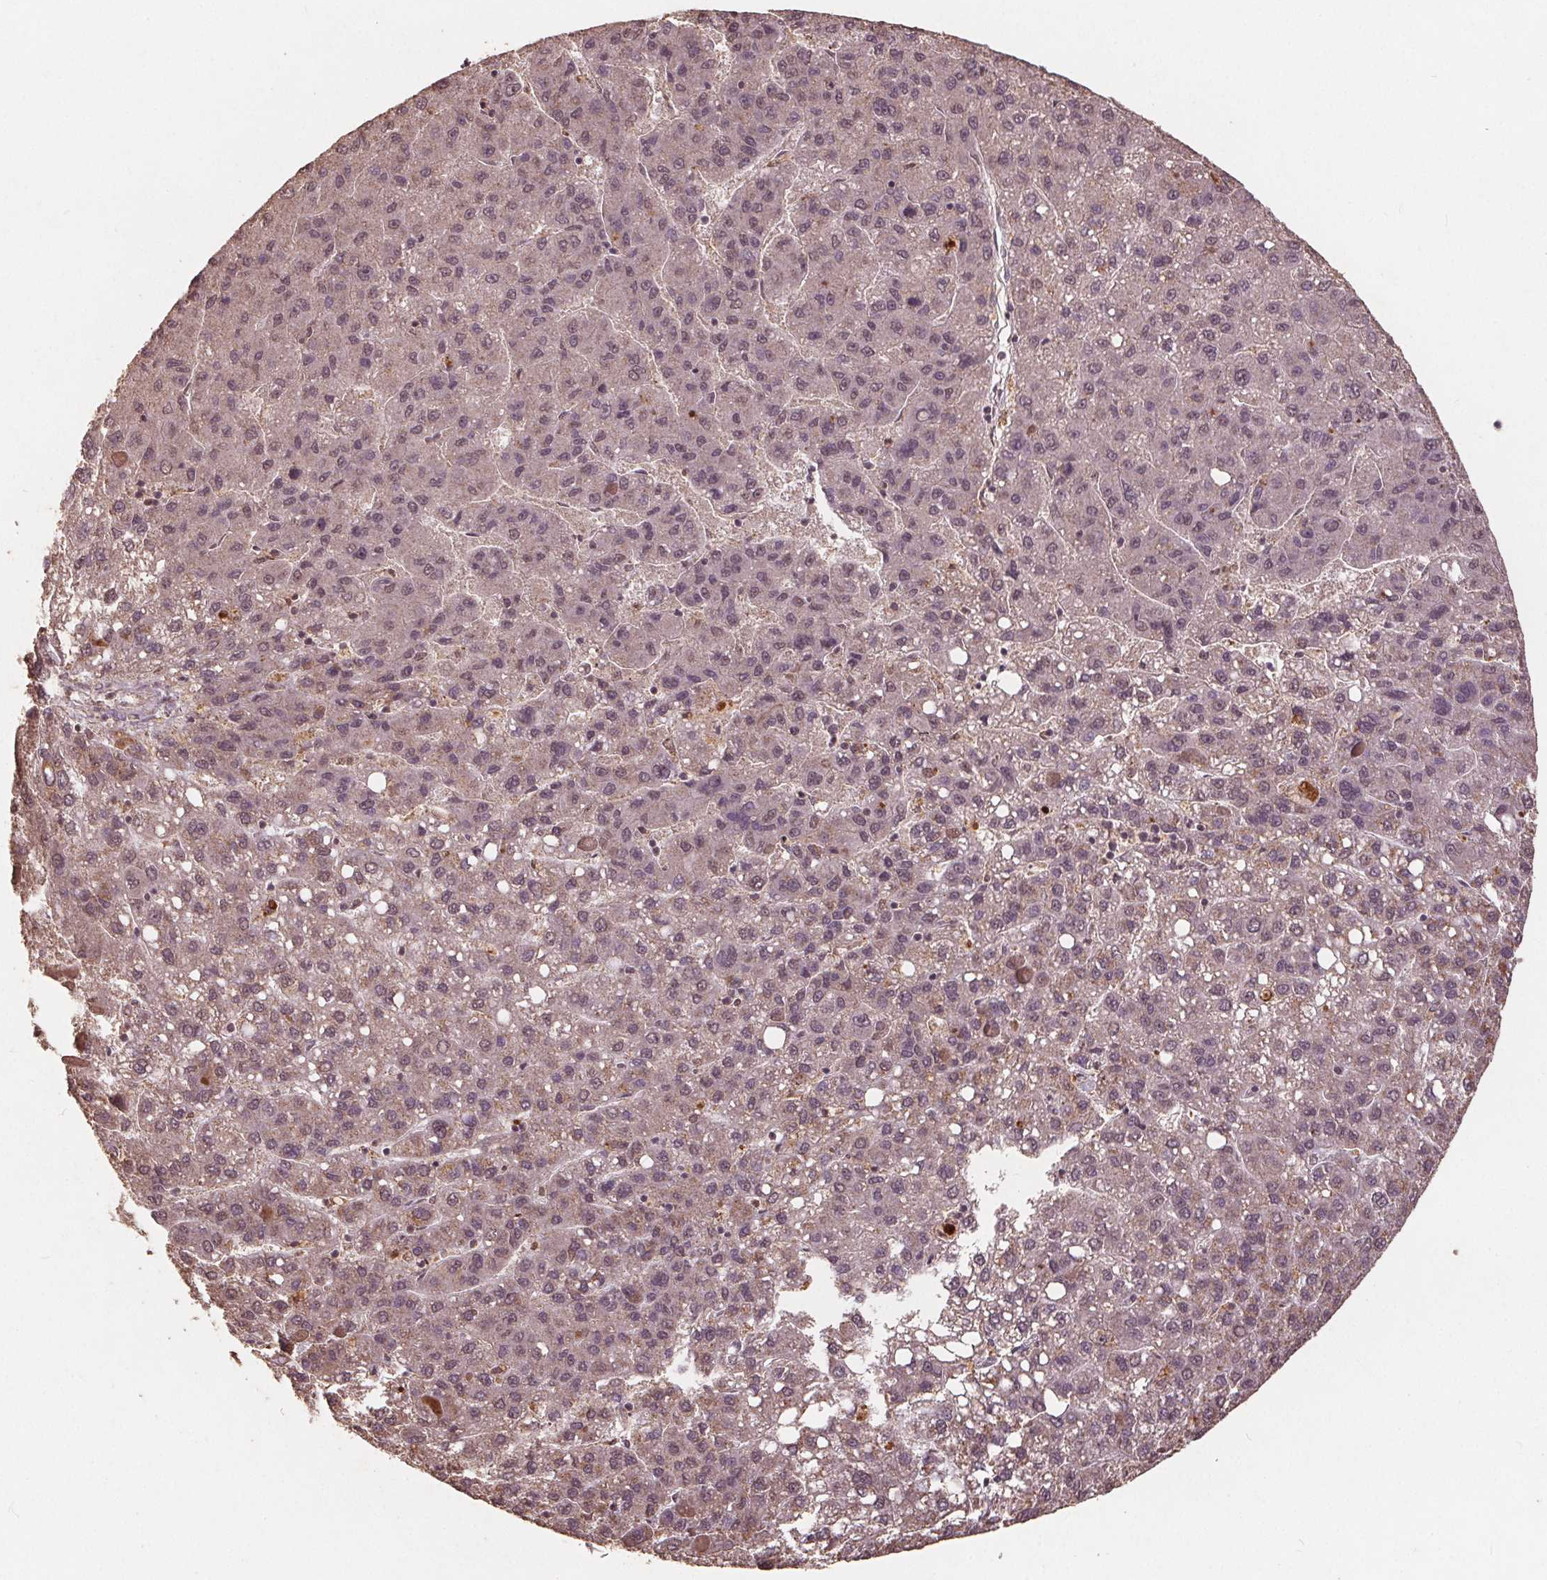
{"staining": {"intensity": "weak", "quantity": "<25%", "location": "nuclear"}, "tissue": "liver cancer", "cell_type": "Tumor cells", "image_type": "cancer", "snomed": [{"axis": "morphology", "description": "Carcinoma, Hepatocellular, NOS"}, {"axis": "topography", "description": "Liver"}], "caption": "A histopathology image of liver hepatocellular carcinoma stained for a protein demonstrates no brown staining in tumor cells.", "gene": "DSG3", "patient": {"sex": "female", "age": 82}}